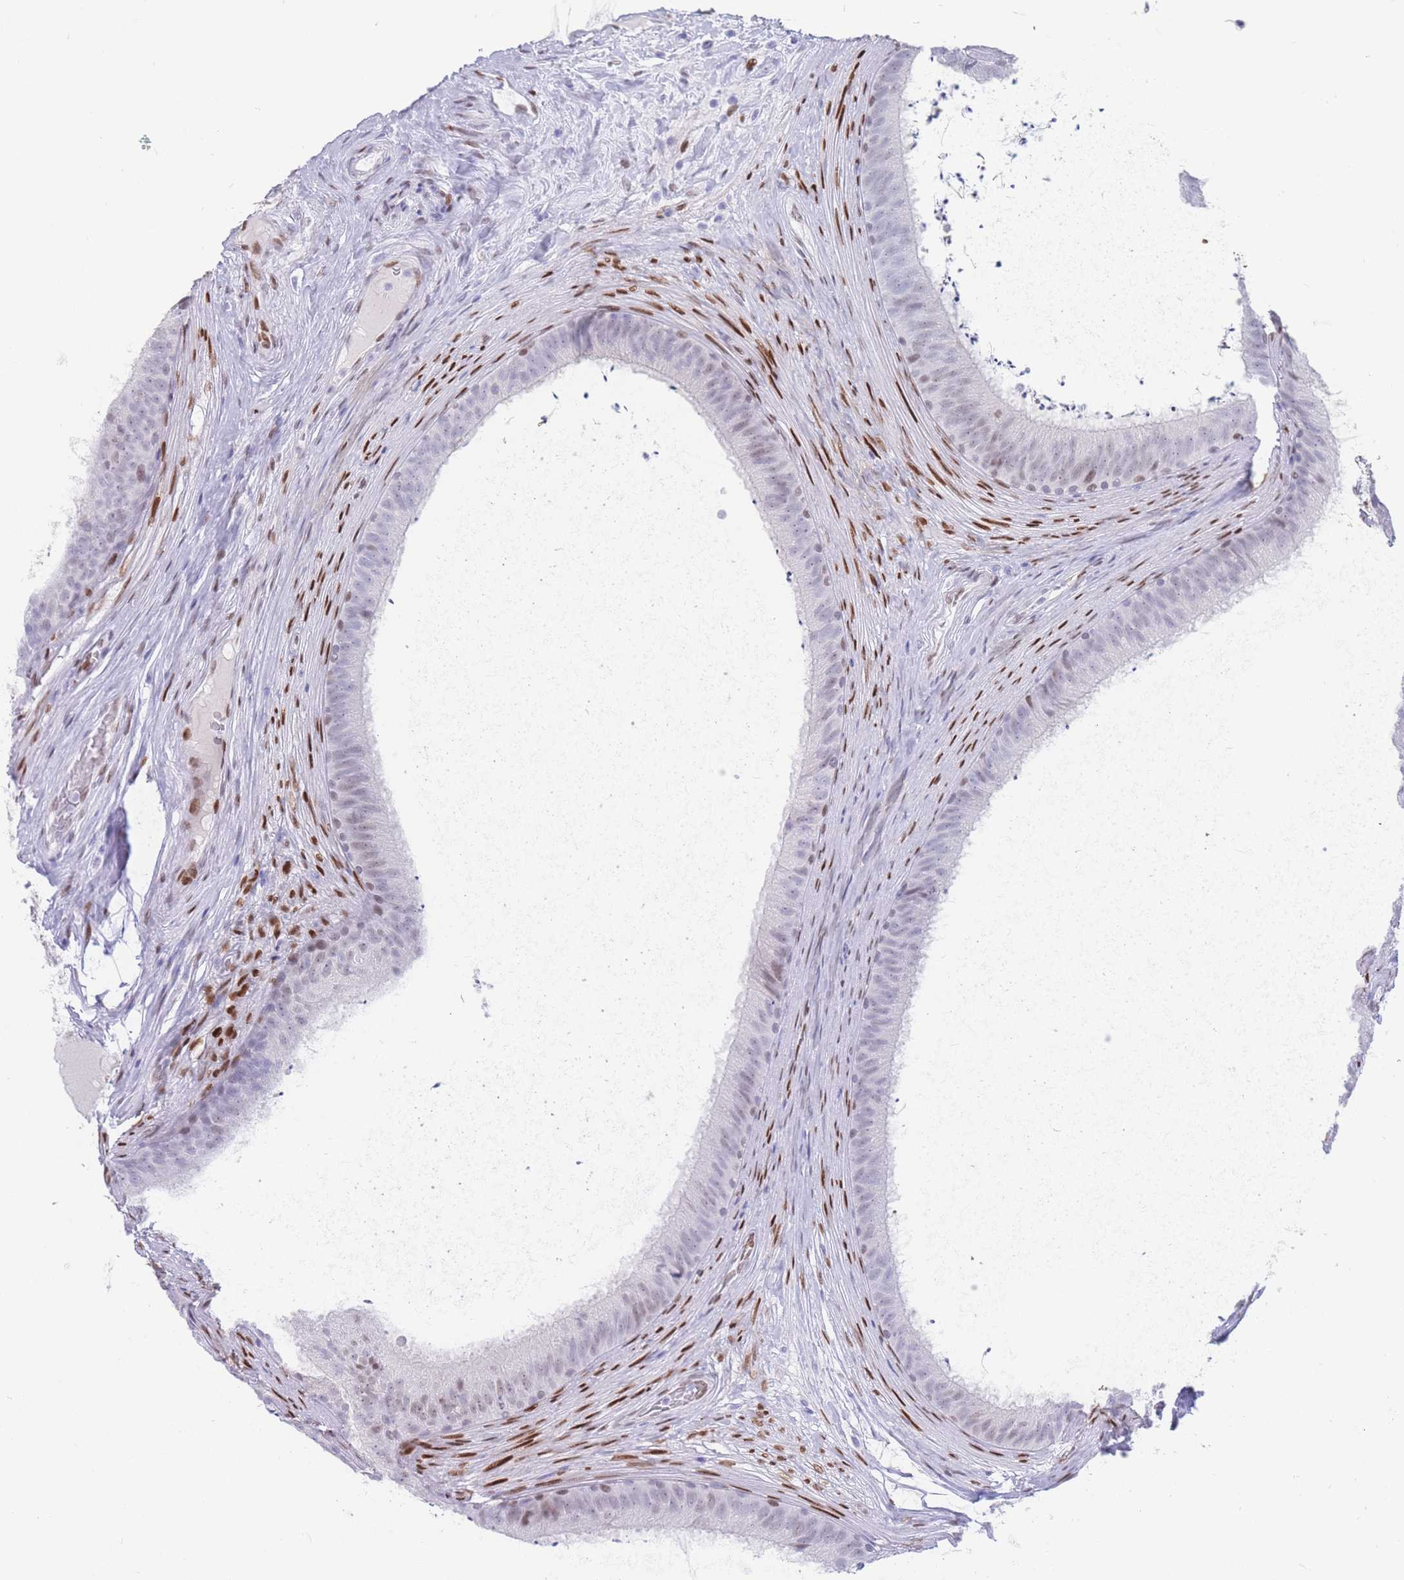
{"staining": {"intensity": "weak", "quantity": "25%-75%", "location": "nuclear"}, "tissue": "epididymis", "cell_type": "Glandular cells", "image_type": "normal", "snomed": [{"axis": "morphology", "description": "Normal tissue, NOS"}, {"axis": "topography", "description": "Testis"}, {"axis": "topography", "description": "Epididymis"}], "caption": "Protein expression analysis of normal epididymis demonstrates weak nuclear positivity in approximately 25%-75% of glandular cells.", "gene": "PSMB5", "patient": {"sex": "male", "age": 41}}